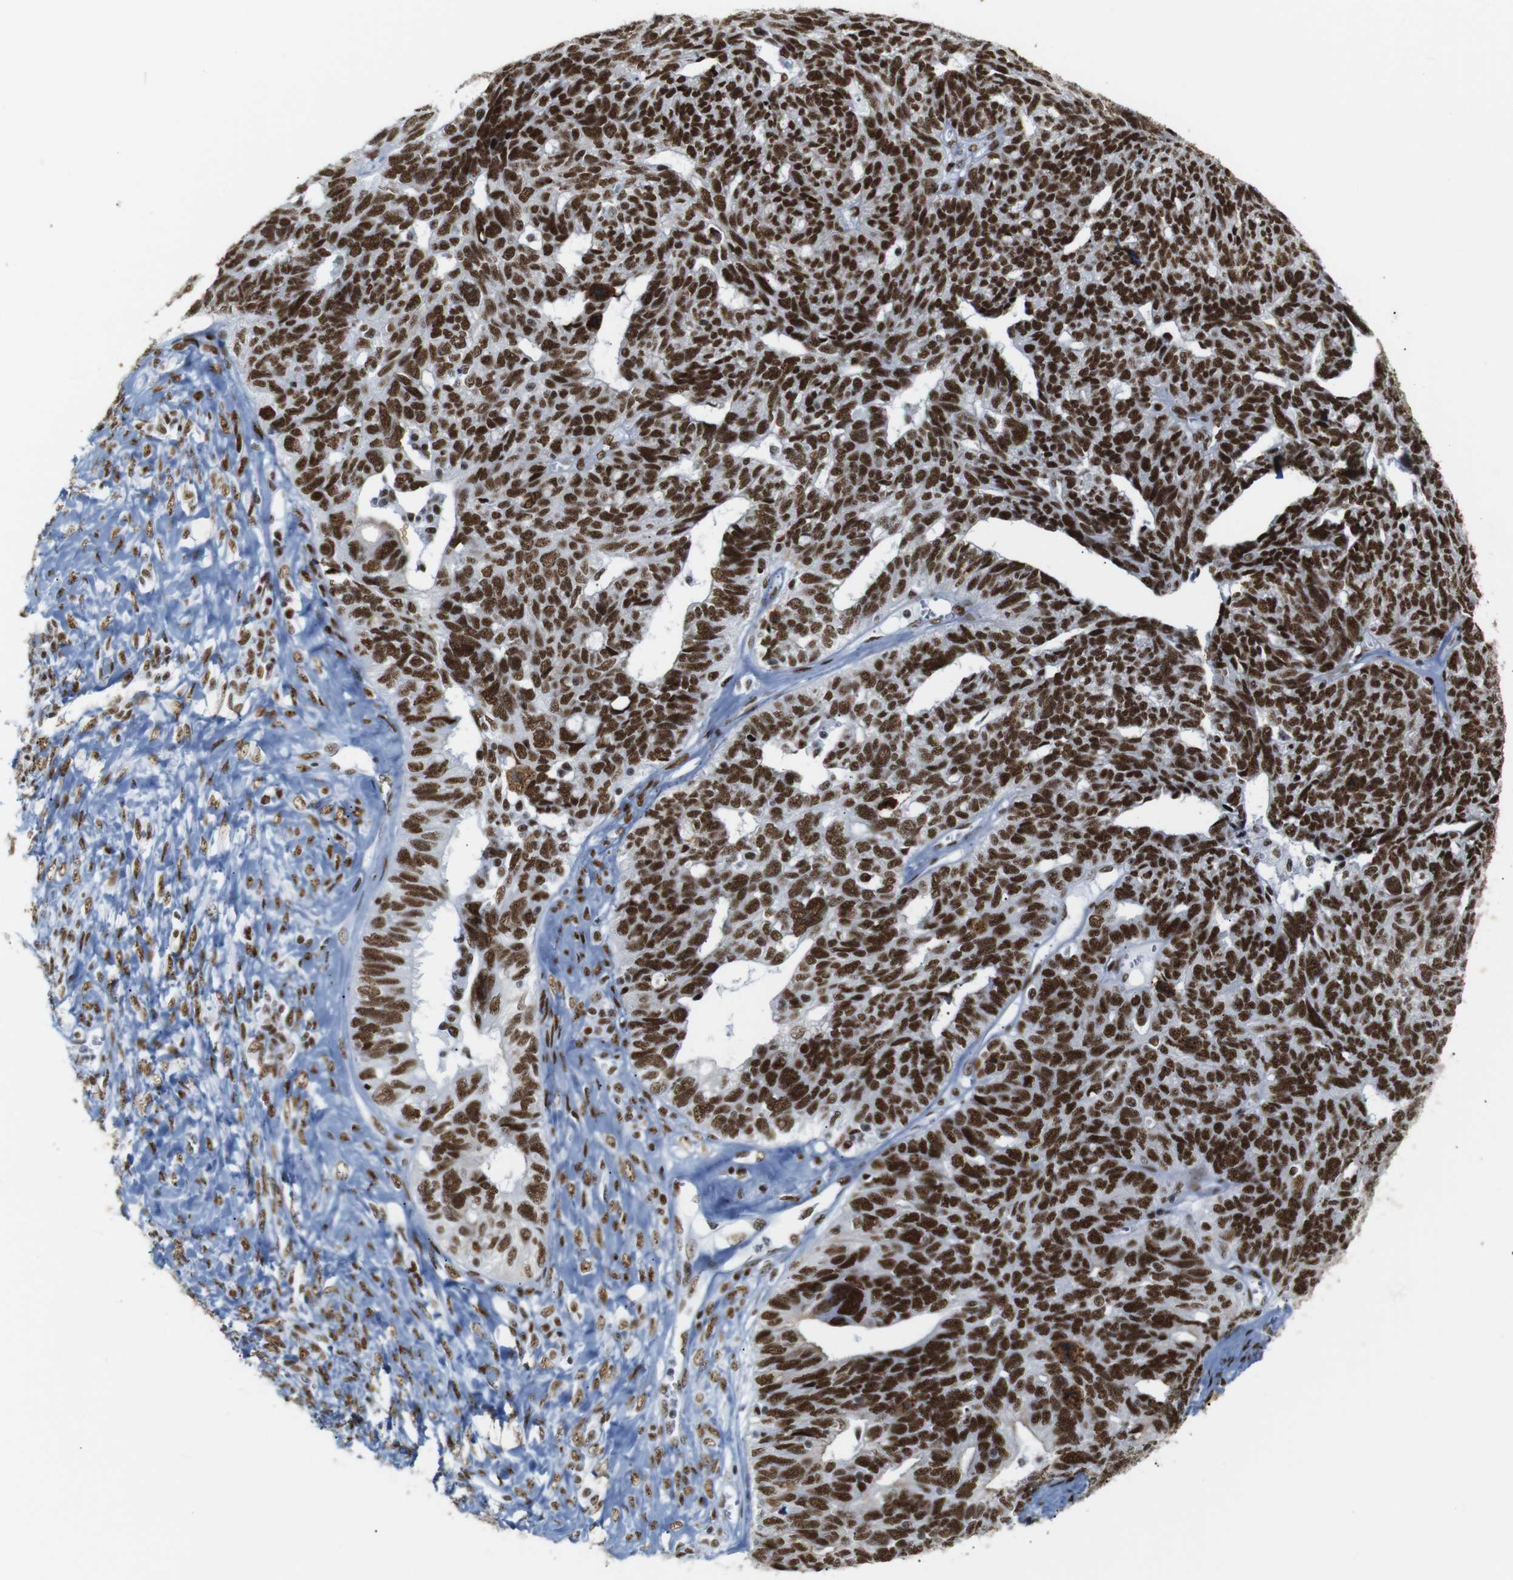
{"staining": {"intensity": "strong", "quantity": ">75%", "location": "nuclear"}, "tissue": "ovarian cancer", "cell_type": "Tumor cells", "image_type": "cancer", "snomed": [{"axis": "morphology", "description": "Cystadenocarcinoma, serous, NOS"}, {"axis": "topography", "description": "Ovary"}], "caption": "An immunohistochemistry micrograph of neoplastic tissue is shown. Protein staining in brown highlights strong nuclear positivity in serous cystadenocarcinoma (ovarian) within tumor cells.", "gene": "TRA2B", "patient": {"sex": "female", "age": 79}}